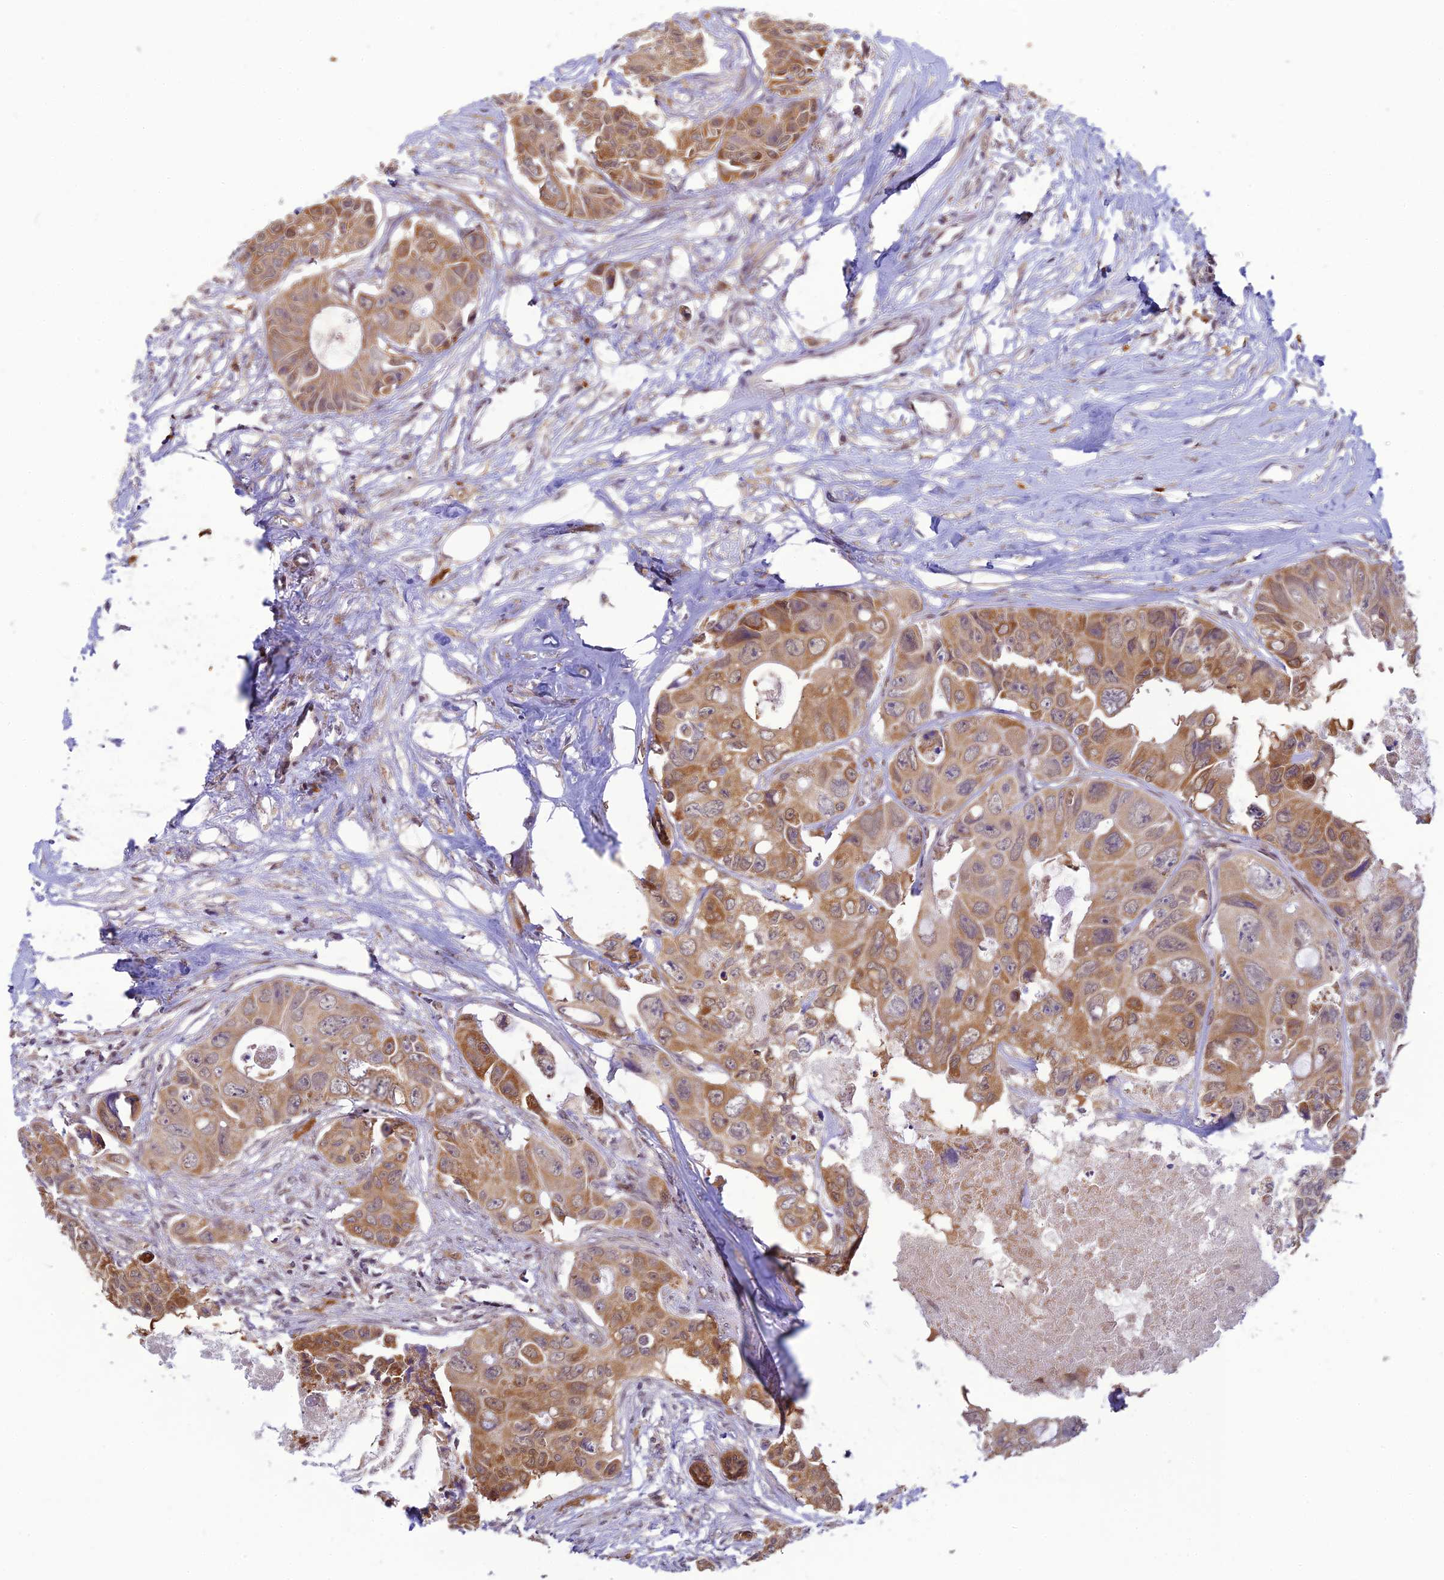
{"staining": {"intensity": "moderate", "quantity": ">75%", "location": "cytoplasmic/membranous"}, "tissue": "colorectal cancer", "cell_type": "Tumor cells", "image_type": "cancer", "snomed": [{"axis": "morphology", "description": "Adenocarcinoma, NOS"}, {"axis": "topography", "description": "Rectum"}], "caption": "There is medium levels of moderate cytoplasmic/membranous staining in tumor cells of colorectal adenocarcinoma, as demonstrated by immunohistochemical staining (brown color).", "gene": "SKIC8", "patient": {"sex": "male", "age": 87}}